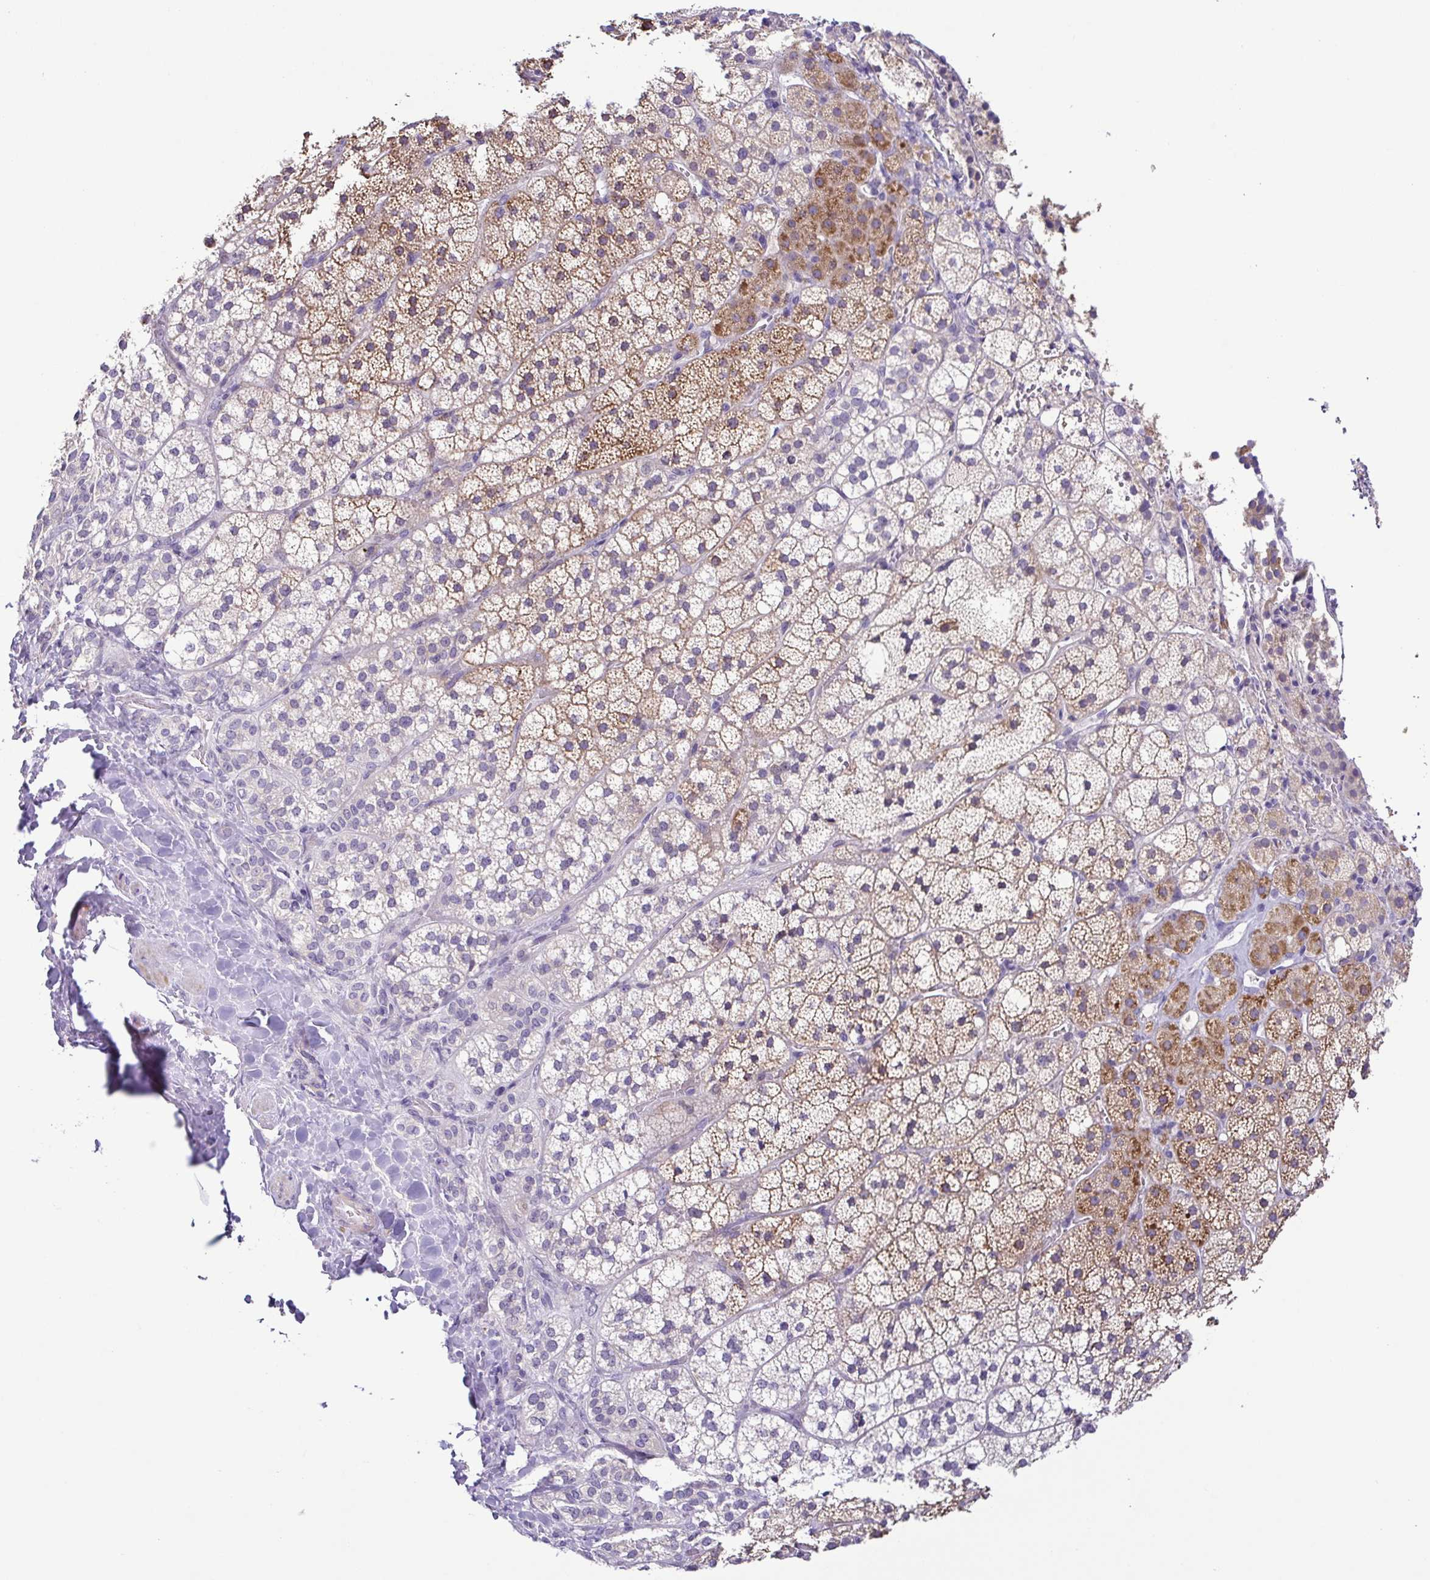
{"staining": {"intensity": "moderate", "quantity": "25%-75%", "location": "cytoplasmic/membranous"}, "tissue": "adrenal gland", "cell_type": "Glandular cells", "image_type": "normal", "snomed": [{"axis": "morphology", "description": "Normal tissue, NOS"}, {"axis": "topography", "description": "Adrenal gland"}], "caption": "IHC histopathology image of unremarkable adrenal gland: adrenal gland stained using IHC reveals medium levels of moderate protein expression localized specifically in the cytoplasmic/membranous of glandular cells, appearing as a cytoplasmic/membranous brown color.", "gene": "TERT", "patient": {"sex": "male", "age": 53}}